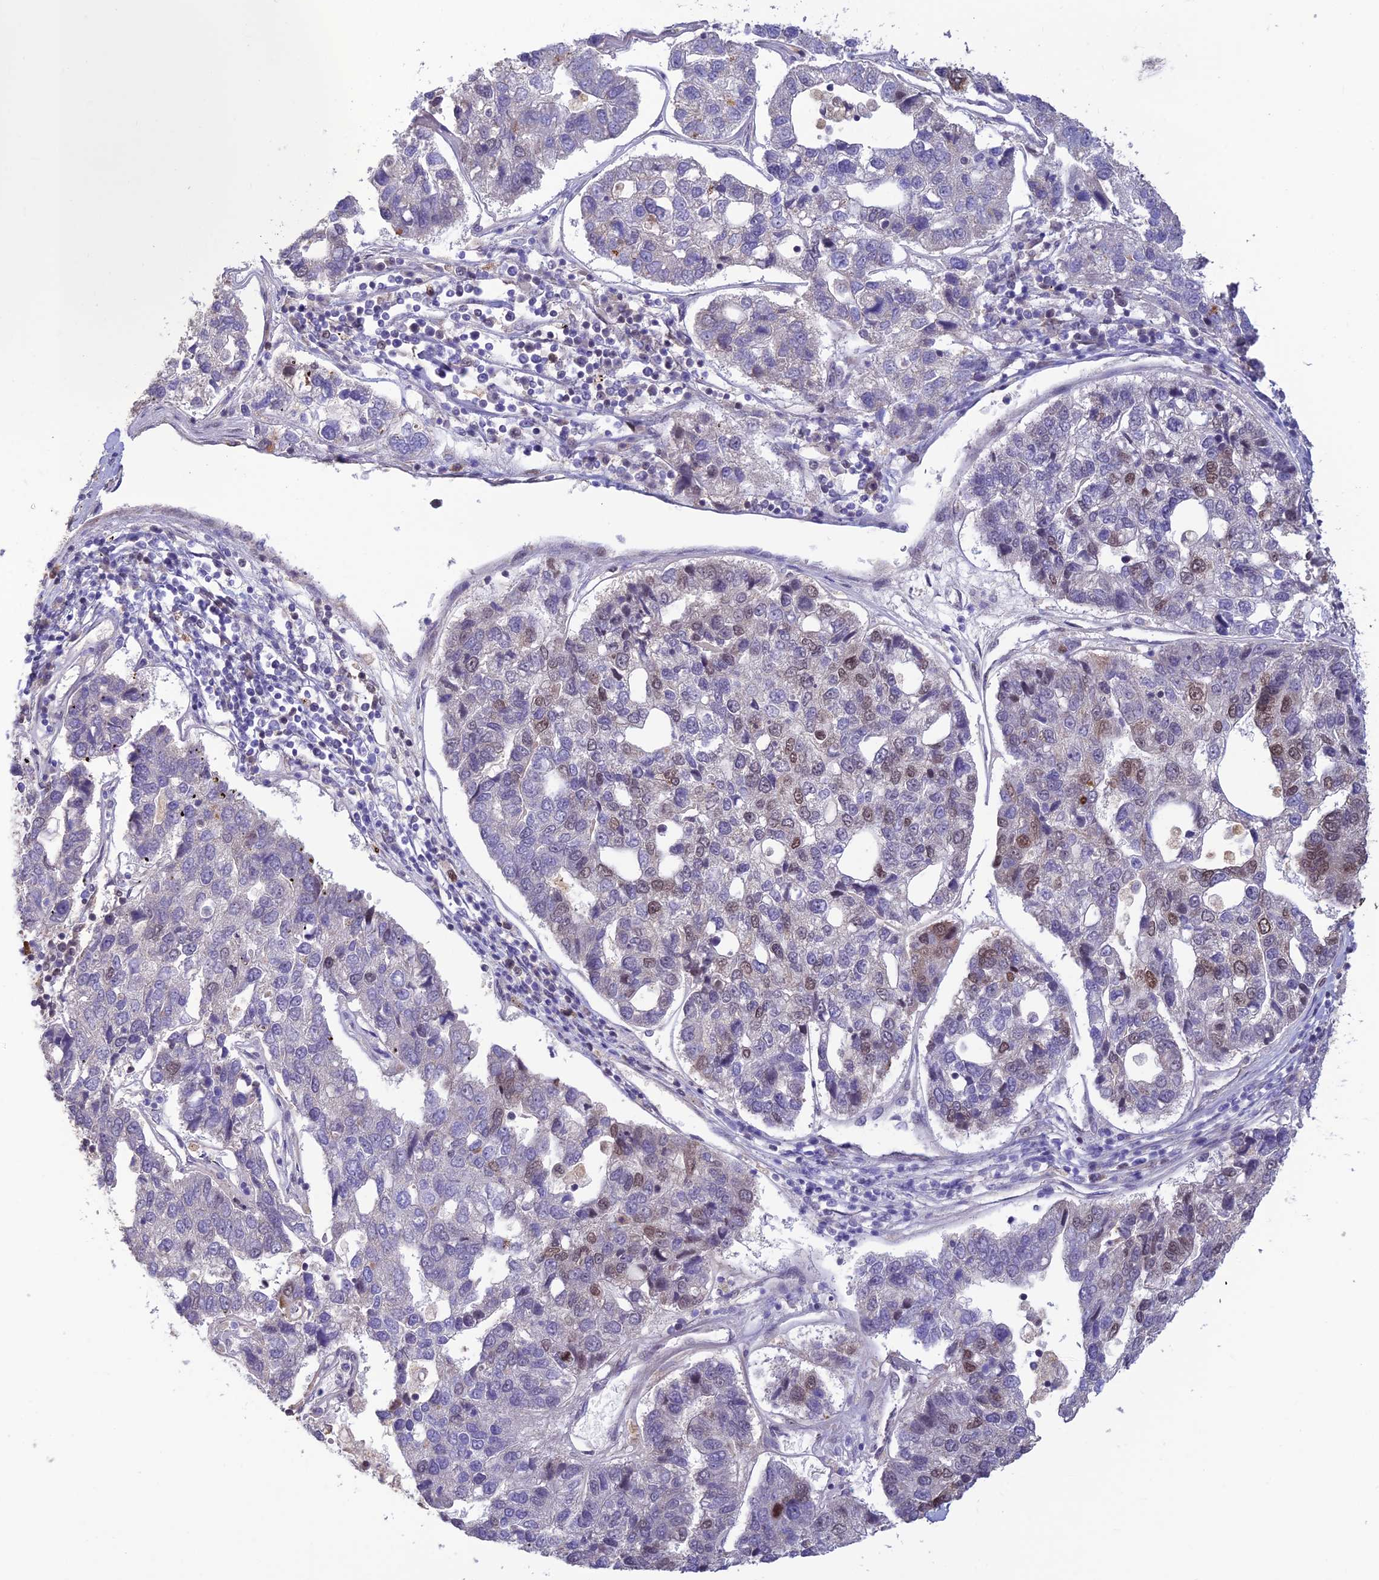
{"staining": {"intensity": "moderate", "quantity": "<25%", "location": "nuclear"}, "tissue": "pancreatic cancer", "cell_type": "Tumor cells", "image_type": "cancer", "snomed": [{"axis": "morphology", "description": "Adenocarcinoma, NOS"}, {"axis": "topography", "description": "Pancreas"}], "caption": "Protein expression by immunohistochemistry exhibits moderate nuclear staining in about <25% of tumor cells in pancreatic adenocarcinoma. Using DAB (3,3'-diaminobenzidine) (brown) and hematoxylin (blue) stains, captured at high magnification using brightfield microscopy.", "gene": "POLR1G", "patient": {"sex": "female", "age": 61}}